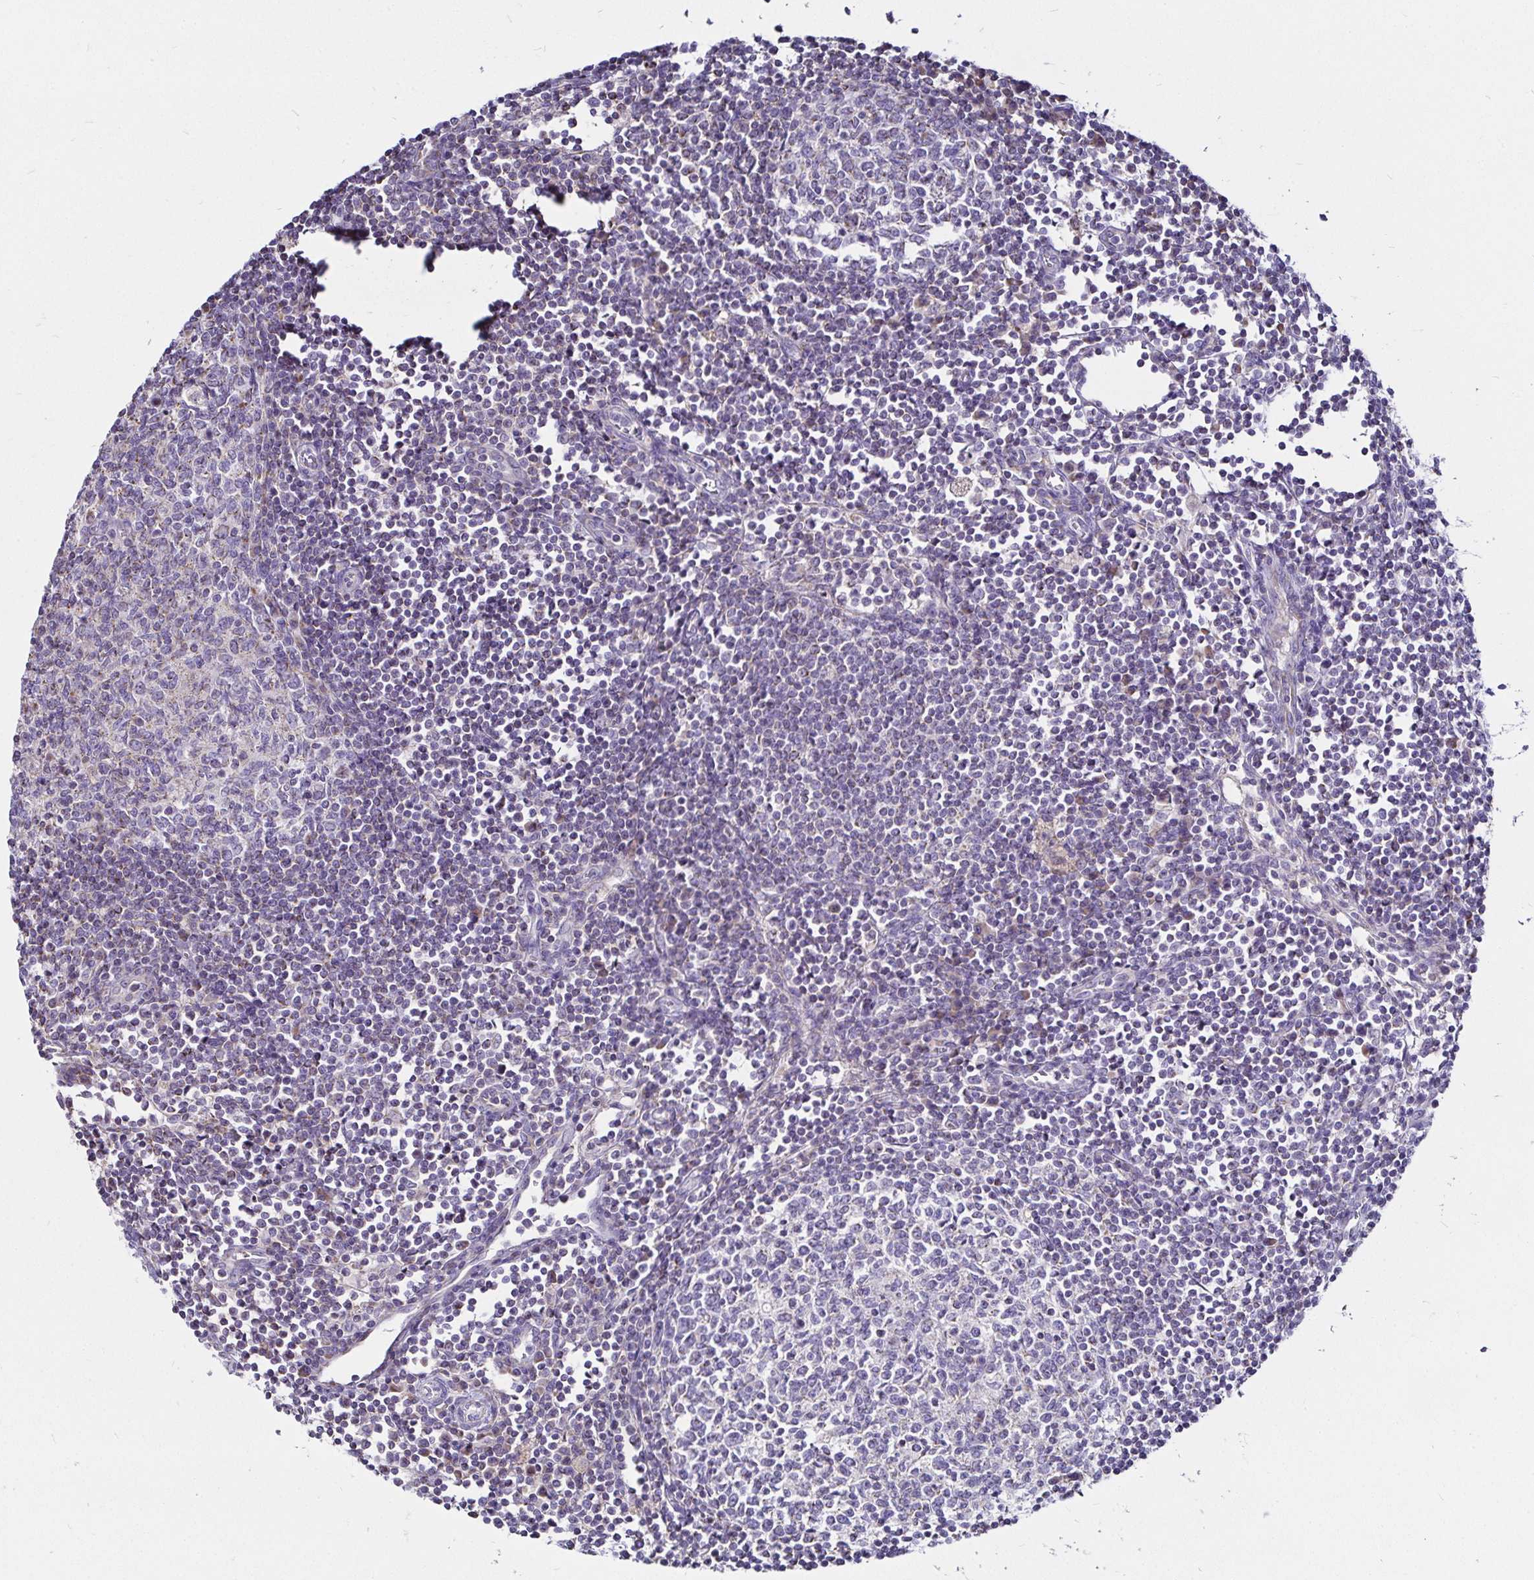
{"staining": {"intensity": "negative", "quantity": "none", "location": "none"}, "tissue": "lymph node", "cell_type": "Germinal center cells", "image_type": "normal", "snomed": [{"axis": "morphology", "description": "Normal tissue, NOS"}, {"axis": "topography", "description": "Lymph node"}], "caption": "This is an IHC photomicrograph of normal lymph node. There is no staining in germinal center cells.", "gene": "PGAM2", "patient": {"sex": "male", "age": 67}}